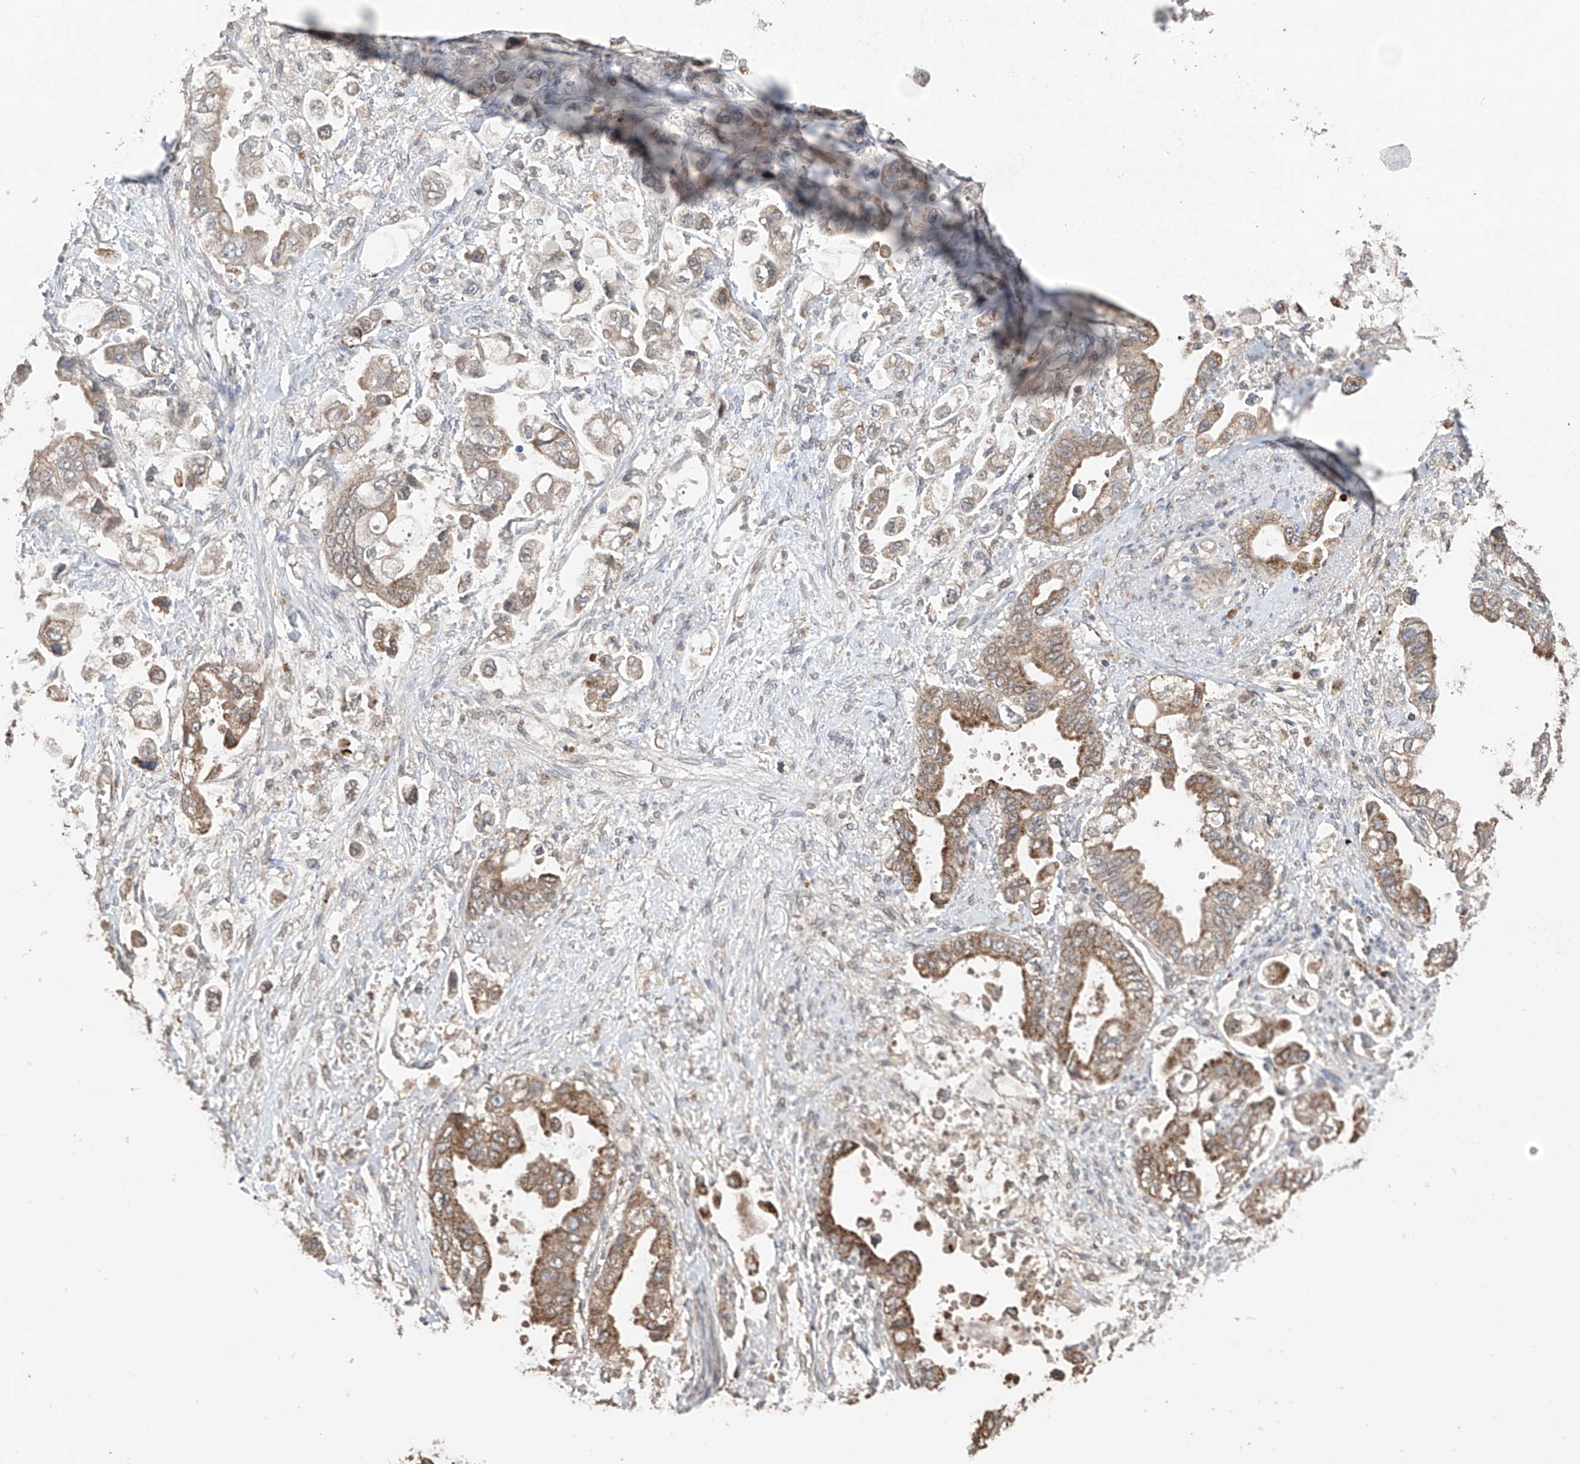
{"staining": {"intensity": "moderate", "quantity": ">75%", "location": "cytoplasmic/membranous"}, "tissue": "stomach cancer", "cell_type": "Tumor cells", "image_type": "cancer", "snomed": [{"axis": "morphology", "description": "Adenocarcinoma, NOS"}, {"axis": "topography", "description": "Stomach"}], "caption": "This micrograph exhibits IHC staining of human adenocarcinoma (stomach), with medium moderate cytoplasmic/membranous expression in approximately >75% of tumor cells.", "gene": "AHCTF1", "patient": {"sex": "male", "age": 62}}